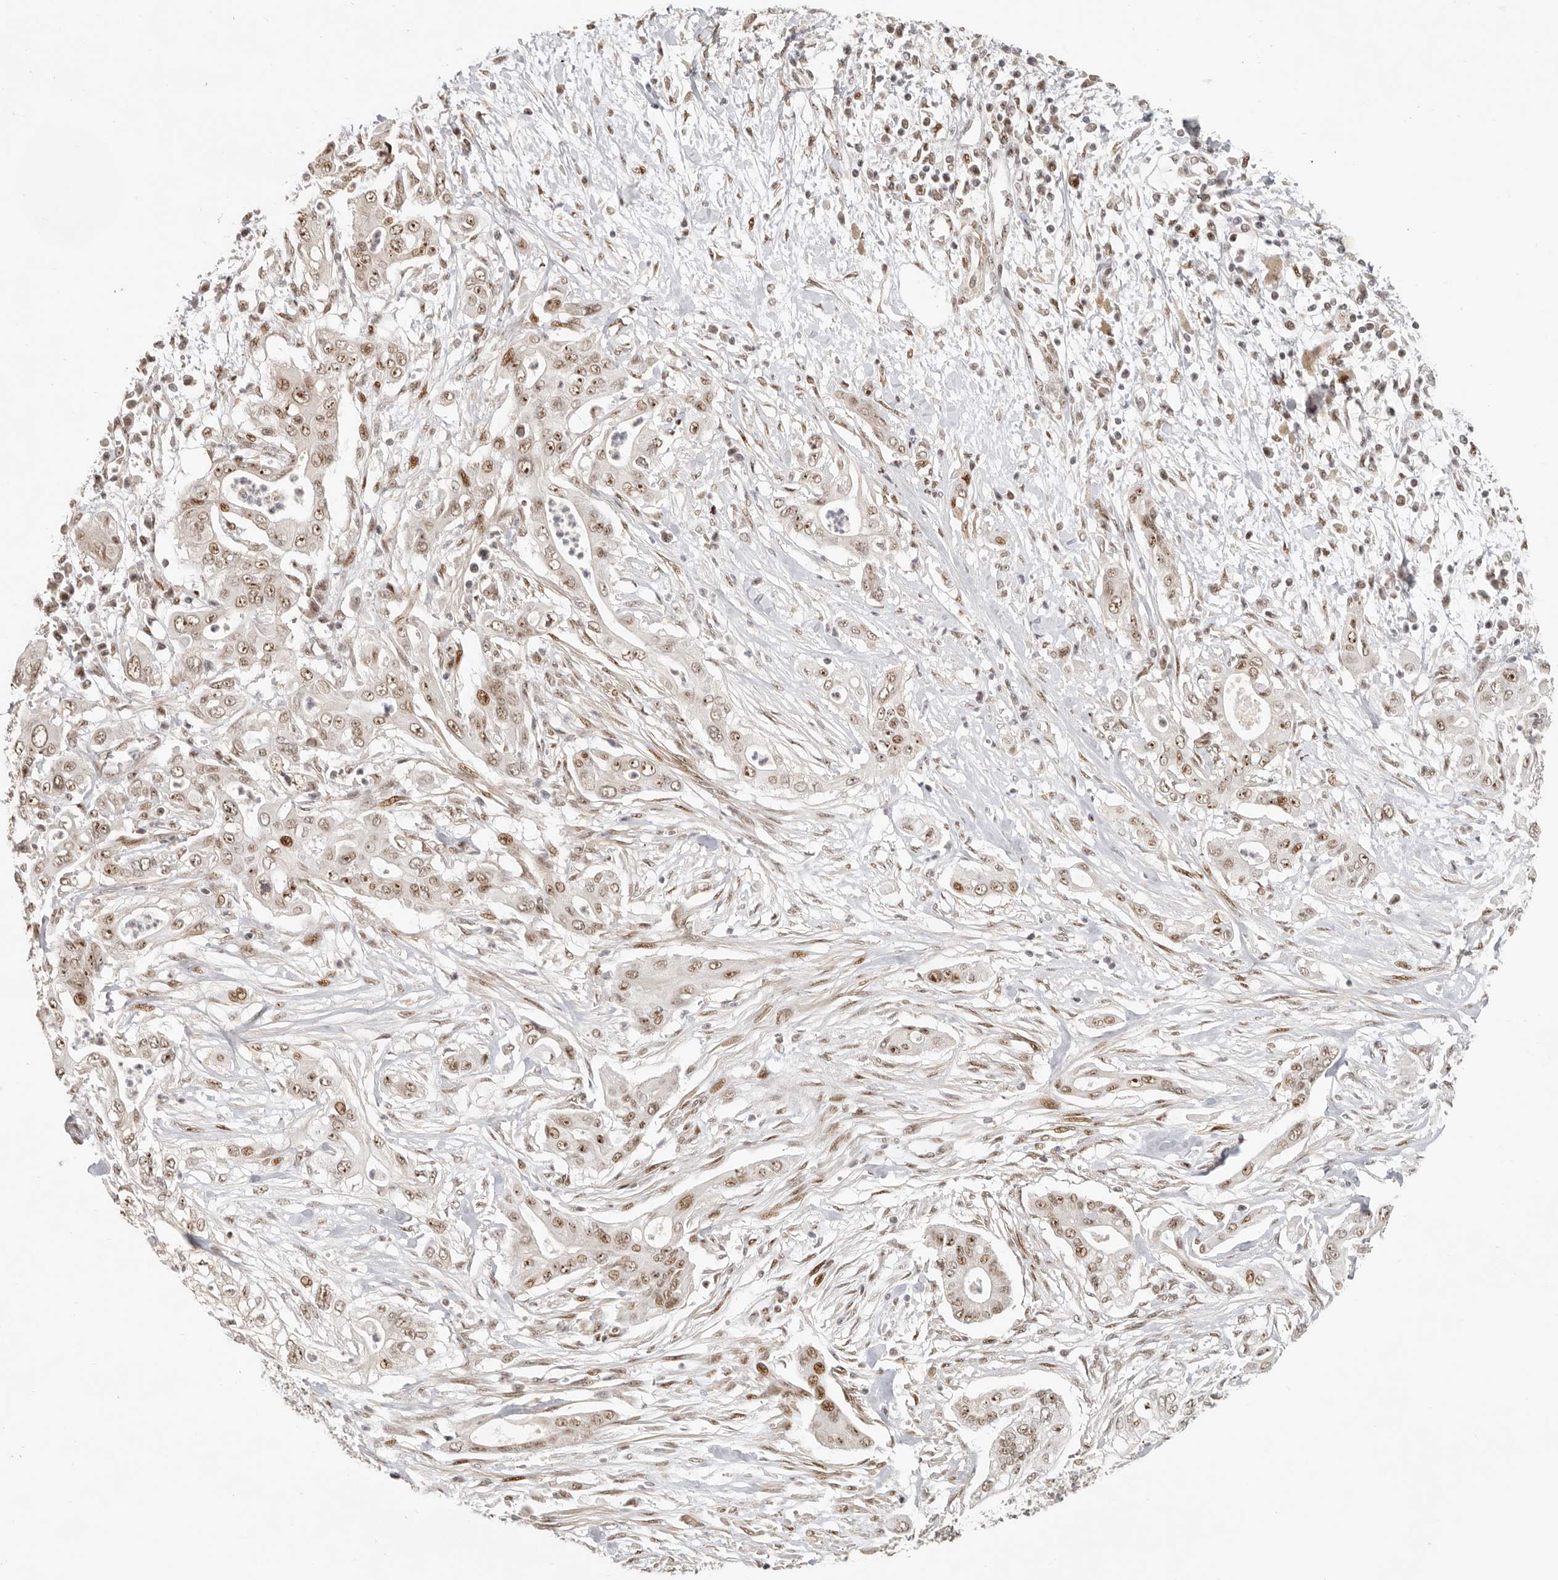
{"staining": {"intensity": "weak", "quantity": ">75%", "location": "nuclear"}, "tissue": "pancreatic cancer", "cell_type": "Tumor cells", "image_type": "cancer", "snomed": [{"axis": "morphology", "description": "Adenocarcinoma, NOS"}, {"axis": "topography", "description": "Pancreas"}], "caption": "The photomicrograph displays staining of pancreatic adenocarcinoma, revealing weak nuclear protein positivity (brown color) within tumor cells.", "gene": "GPBP1L1", "patient": {"sex": "male", "age": 58}}